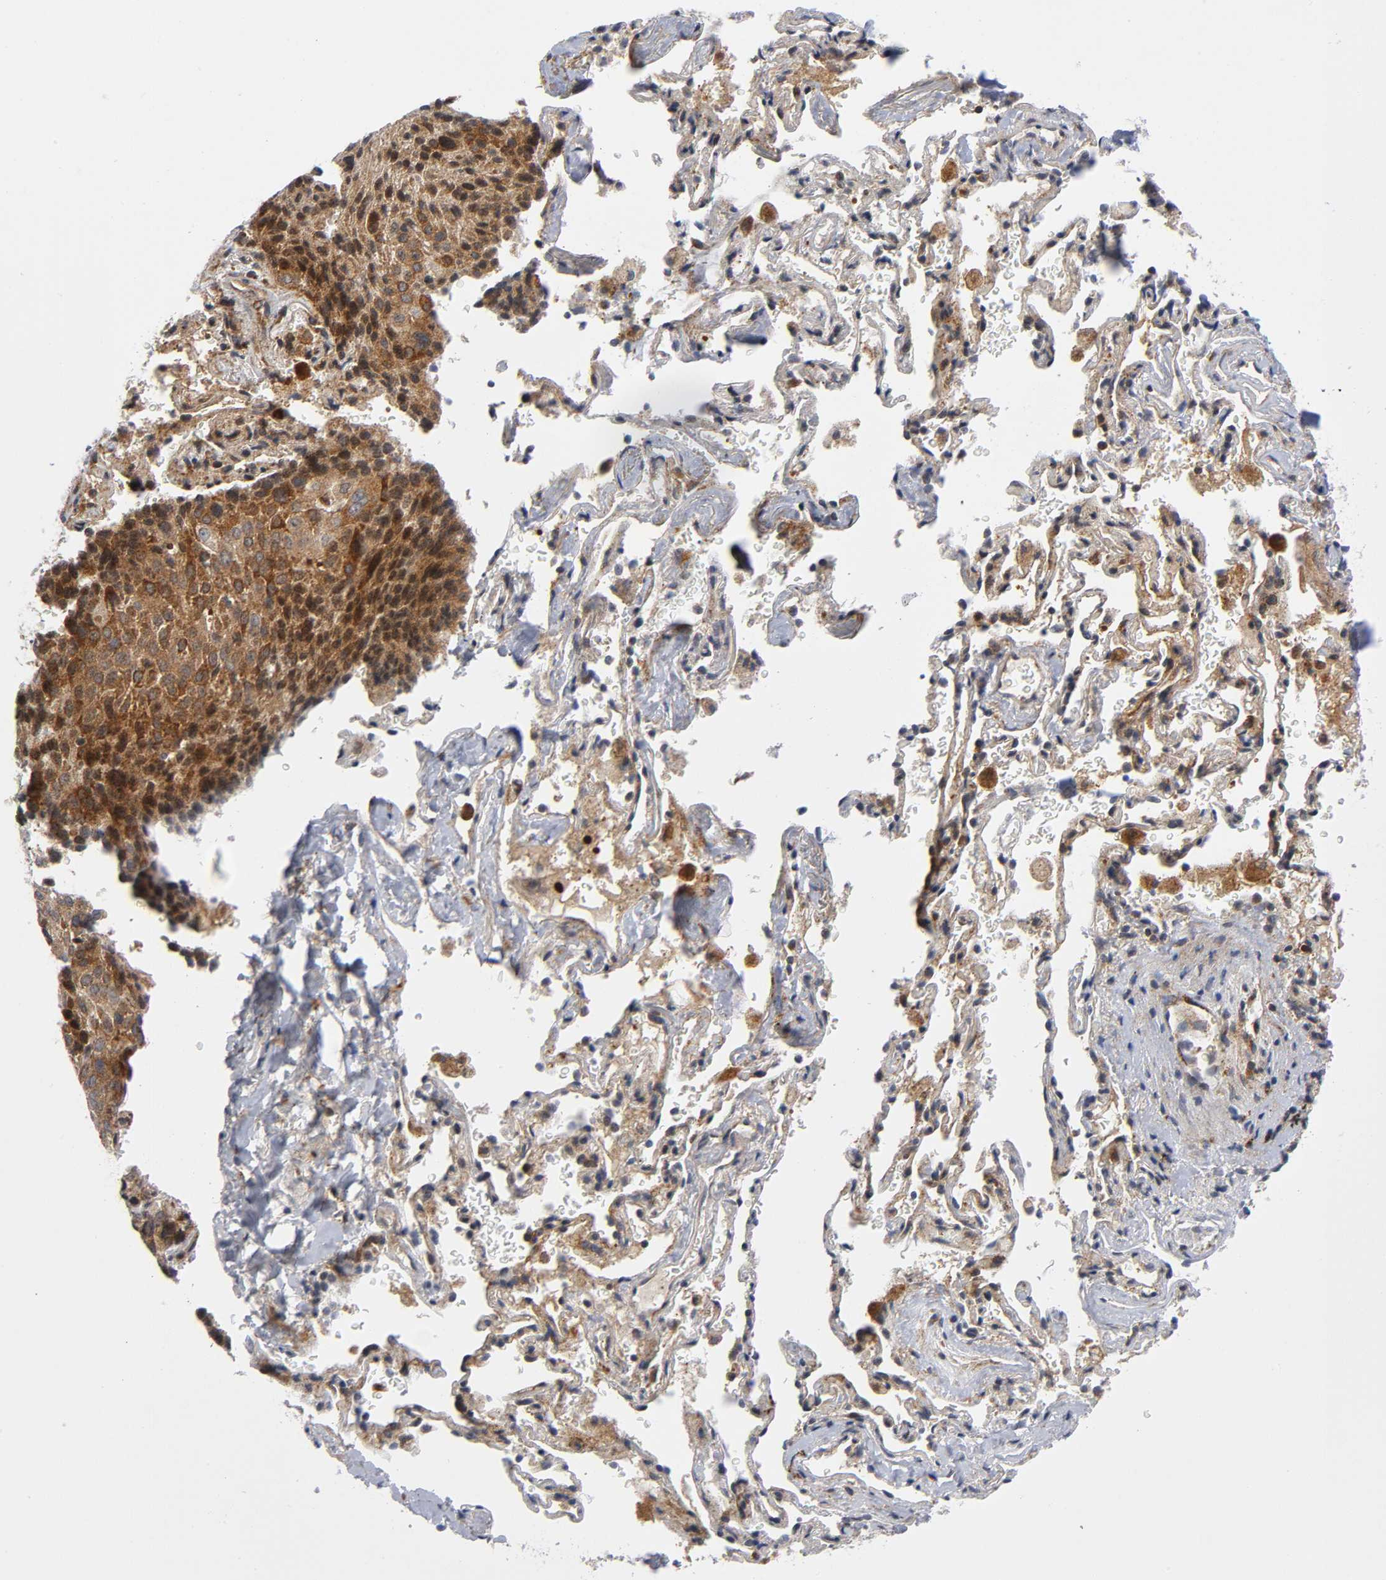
{"staining": {"intensity": "strong", "quantity": ">75%", "location": "cytoplasmic/membranous"}, "tissue": "lung cancer", "cell_type": "Tumor cells", "image_type": "cancer", "snomed": [{"axis": "morphology", "description": "Squamous cell carcinoma, NOS"}, {"axis": "topography", "description": "Lung"}], "caption": "An immunohistochemistry (IHC) image of tumor tissue is shown. Protein staining in brown shows strong cytoplasmic/membranous positivity in lung cancer (squamous cell carcinoma) within tumor cells. Using DAB (3,3'-diaminobenzidine) (brown) and hematoxylin (blue) stains, captured at high magnification using brightfield microscopy.", "gene": "EIF5", "patient": {"sex": "male", "age": 54}}